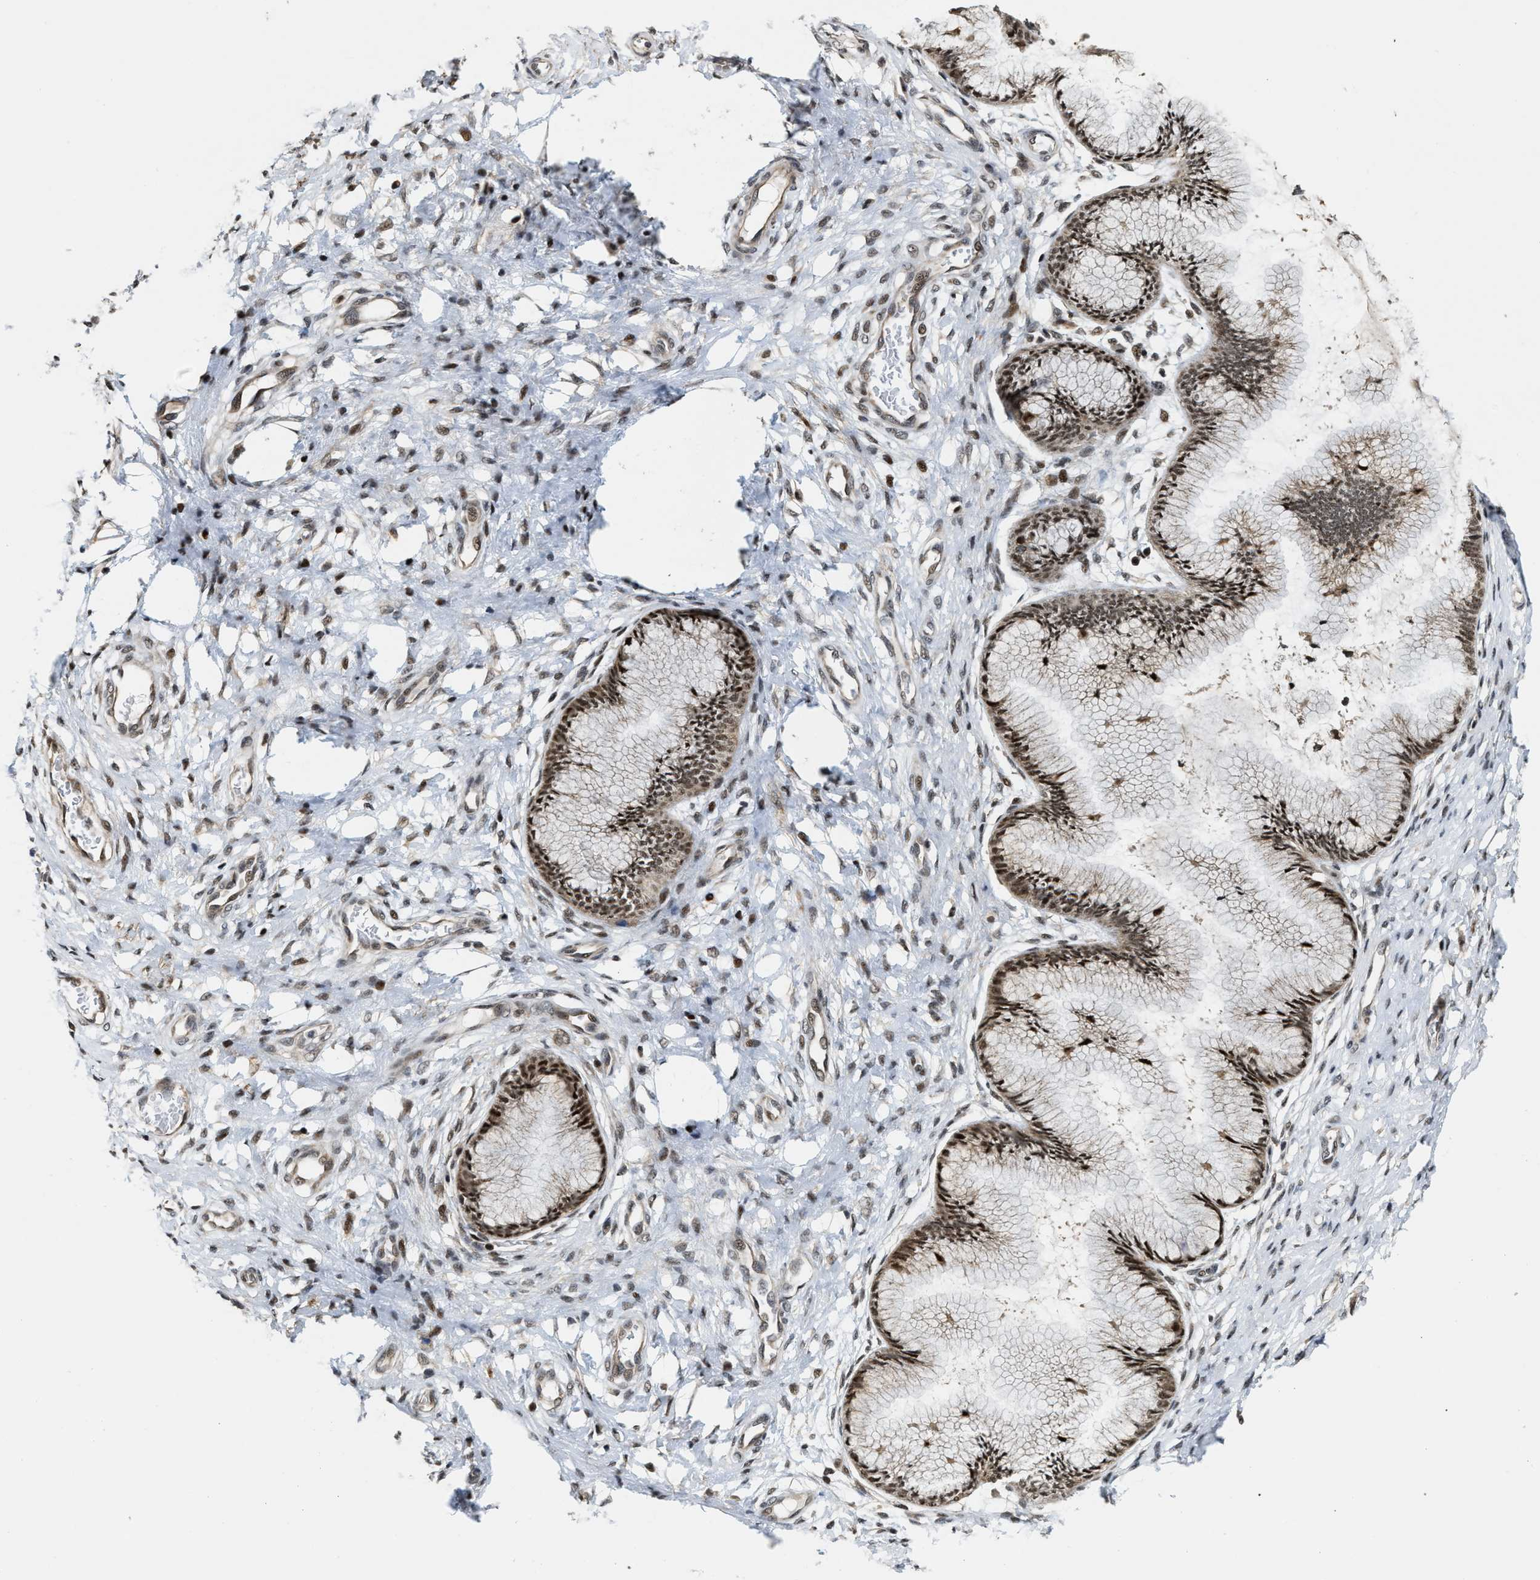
{"staining": {"intensity": "strong", "quantity": ">75%", "location": "nuclear"}, "tissue": "cervix", "cell_type": "Glandular cells", "image_type": "normal", "snomed": [{"axis": "morphology", "description": "Normal tissue, NOS"}, {"axis": "topography", "description": "Cervix"}], "caption": "High-power microscopy captured an immunohistochemistry (IHC) image of unremarkable cervix, revealing strong nuclear staining in about >75% of glandular cells.", "gene": "ZNF250", "patient": {"sex": "female", "age": 55}}